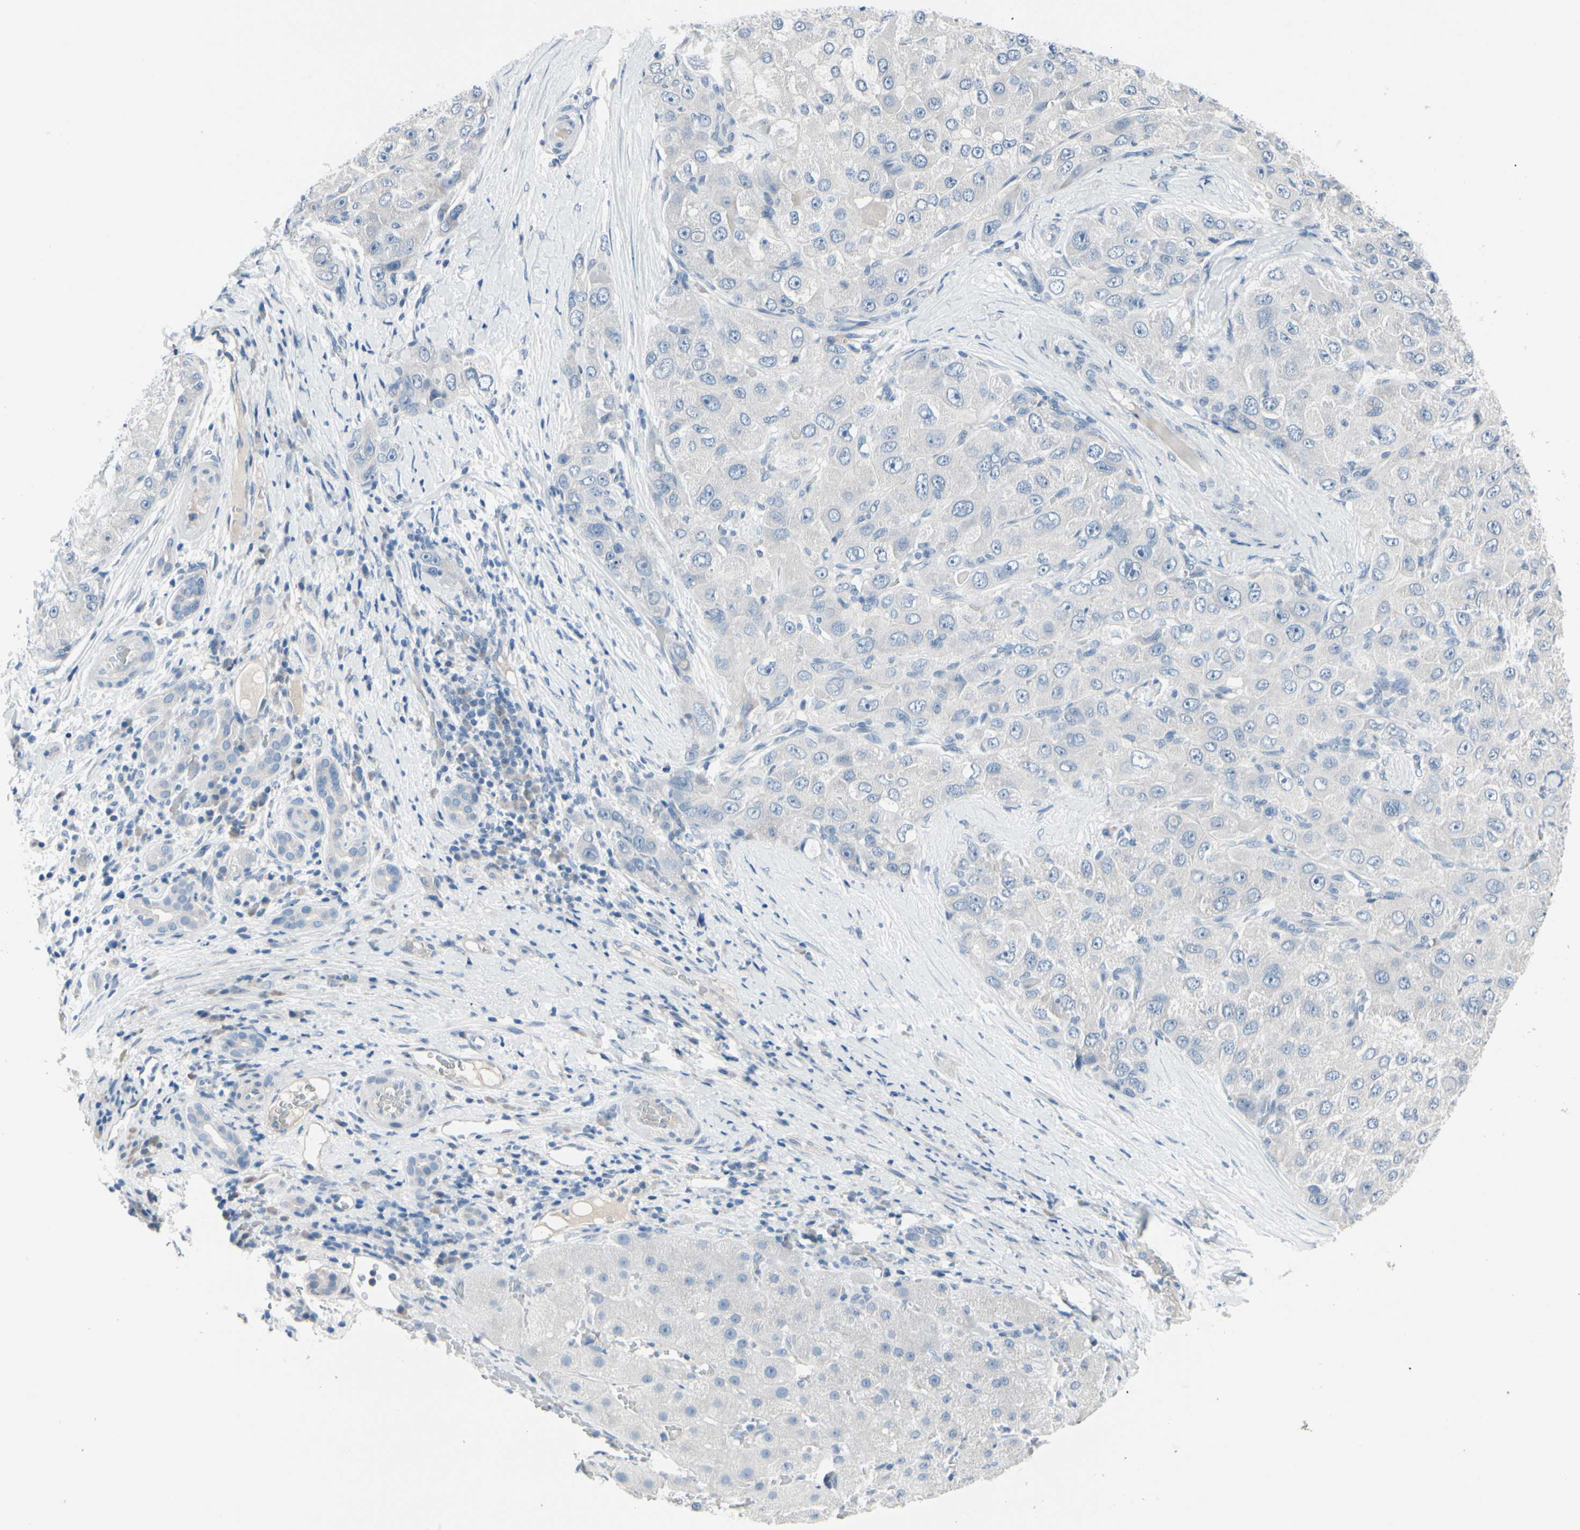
{"staining": {"intensity": "negative", "quantity": "none", "location": "none"}, "tissue": "liver cancer", "cell_type": "Tumor cells", "image_type": "cancer", "snomed": [{"axis": "morphology", "description": "Carcinoma, Hepatocellular, NOS"}, {"axis": "topography", "description": "Liver"}], "caption": "Tumor cells are negative for brown protein staining in liver cancer.", "gene": "PGR", "patient": {"sex": "male", "age": 80}}